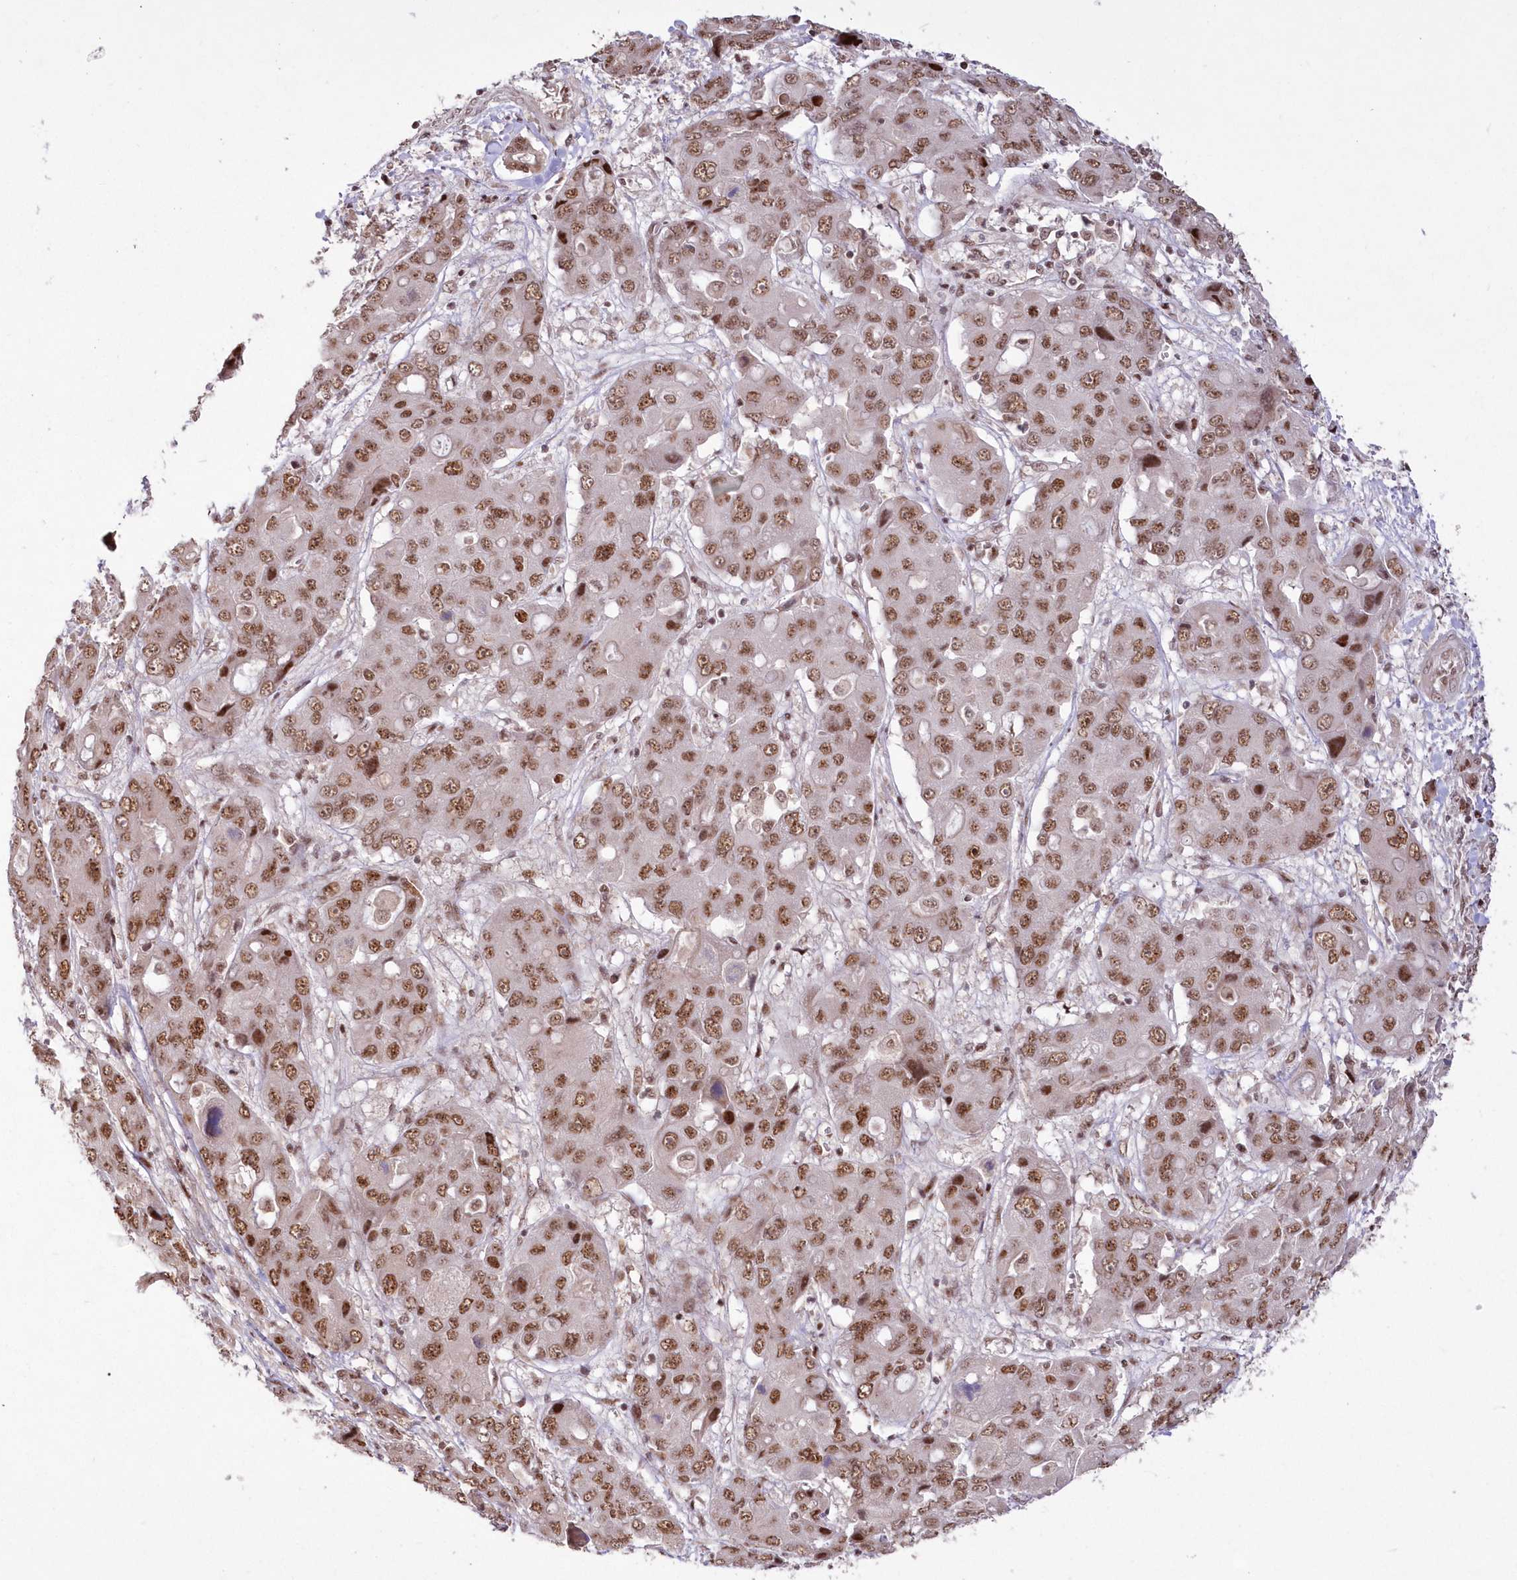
{"staining": {"intensity": "moderate", "quantity": ">75%", "location": "nuclear"}, "tissue": "liver cancer", "cell_type": "Tumor cells", "image_type": "cancer", "snomed": [{"axis": "morphology", "description": "Cholangiocarcinoma"}, {"axis": "topography", "description": "Liver"}], "caption": "This is an image of immunohistochemistry staining of liver cancer, which shows moderate positivity in the nuclear of tumor cells.", "gene": "WBP1L", "patient": {"sex": "male", "age": 67}}